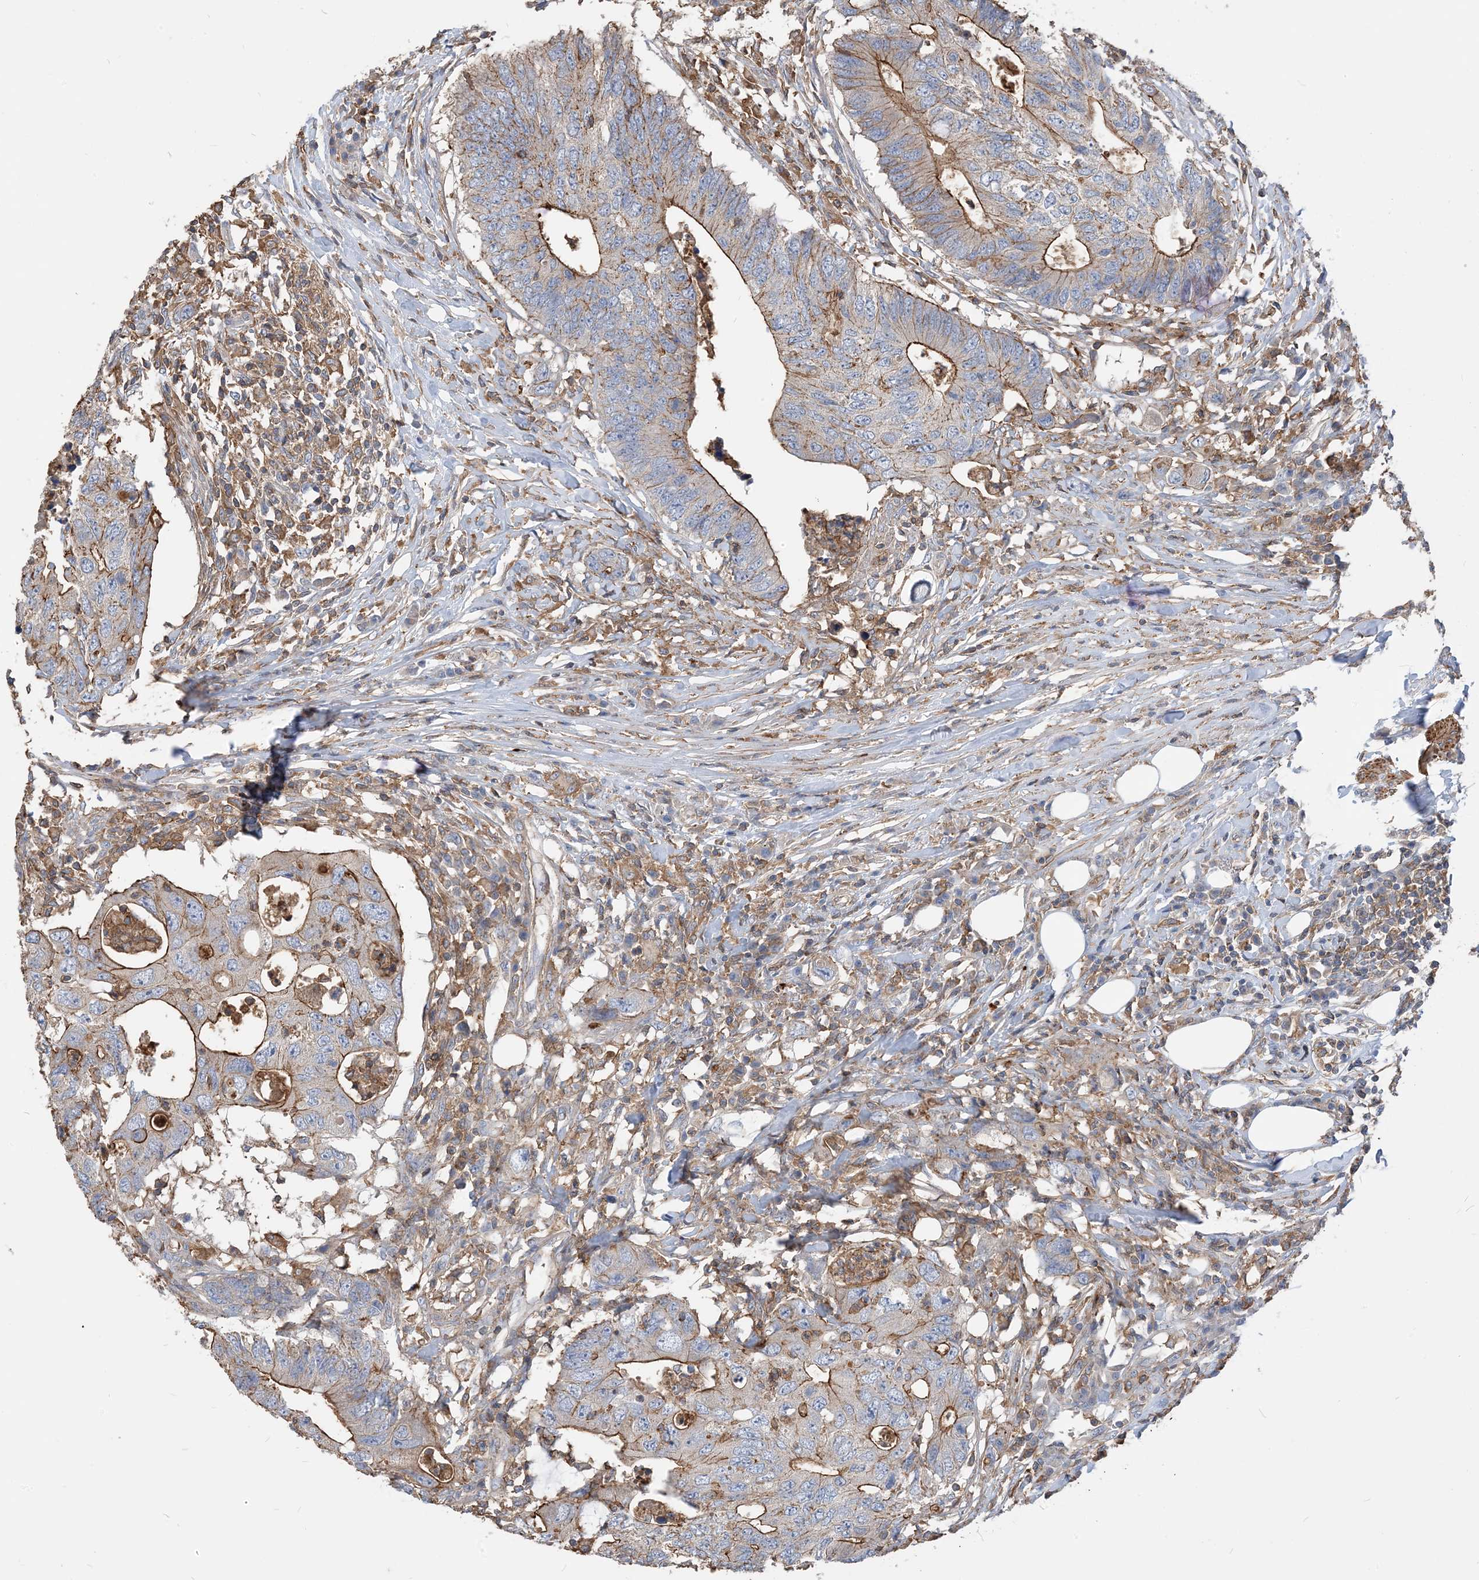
{"staining": {"intensity": "moderate", "quantity": "<25%", "location": "cytoplasmic/membranous"}, "tissue": "colorectal cancer", "cell_type": "Tumor cells", "image_type": "cancer", "snomed": [{"axis": "morphology", "description": "Adenocarcinoma, NOS"}, {"axis": "topography", "description": "Colon"}], "caption": "Immunohistochemical staining of human colorectal cancer displays low levels of moderate cytoplasmic/membranous expression in about <25% of tumor cells.", "gene": "PARVG", "patient": {"sex": "male", "age": 71}}